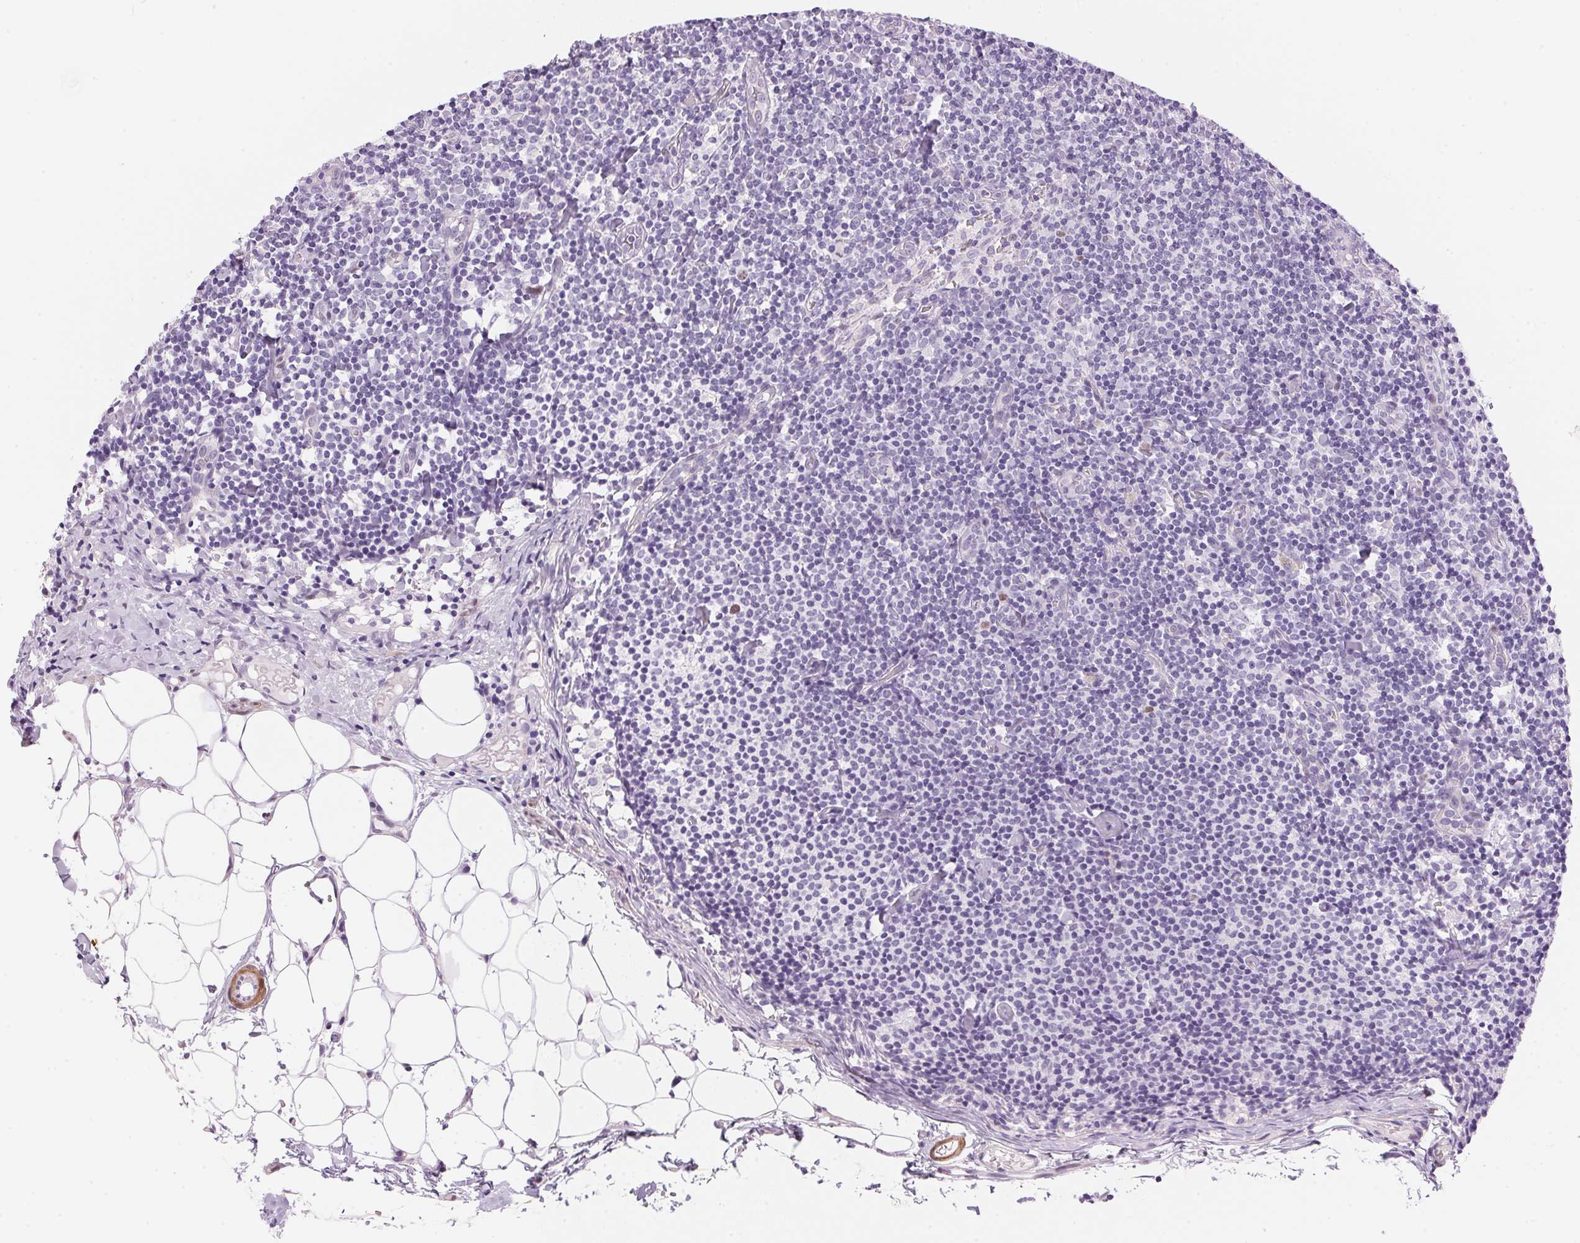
{"staining": {"intensity": "moderate", "quantity": "<25%", "location": "nuclear"}, "tissue": "lymph node", "cell_type": "Germinal center cells", "image_type": "normal", "snomed": [{"axis": "morphology", "description": "Normal tissue, NOS"}, {"axis": "topography", "description": "Lymph node"}], "caption": "Brown immunohistochemical staining in benign human lymph node exhibits moderate nuclear expression in approximately <25% of germinal center cells.", "gene": "SMTN", "patient": {"sex": "female", "age": 41}}